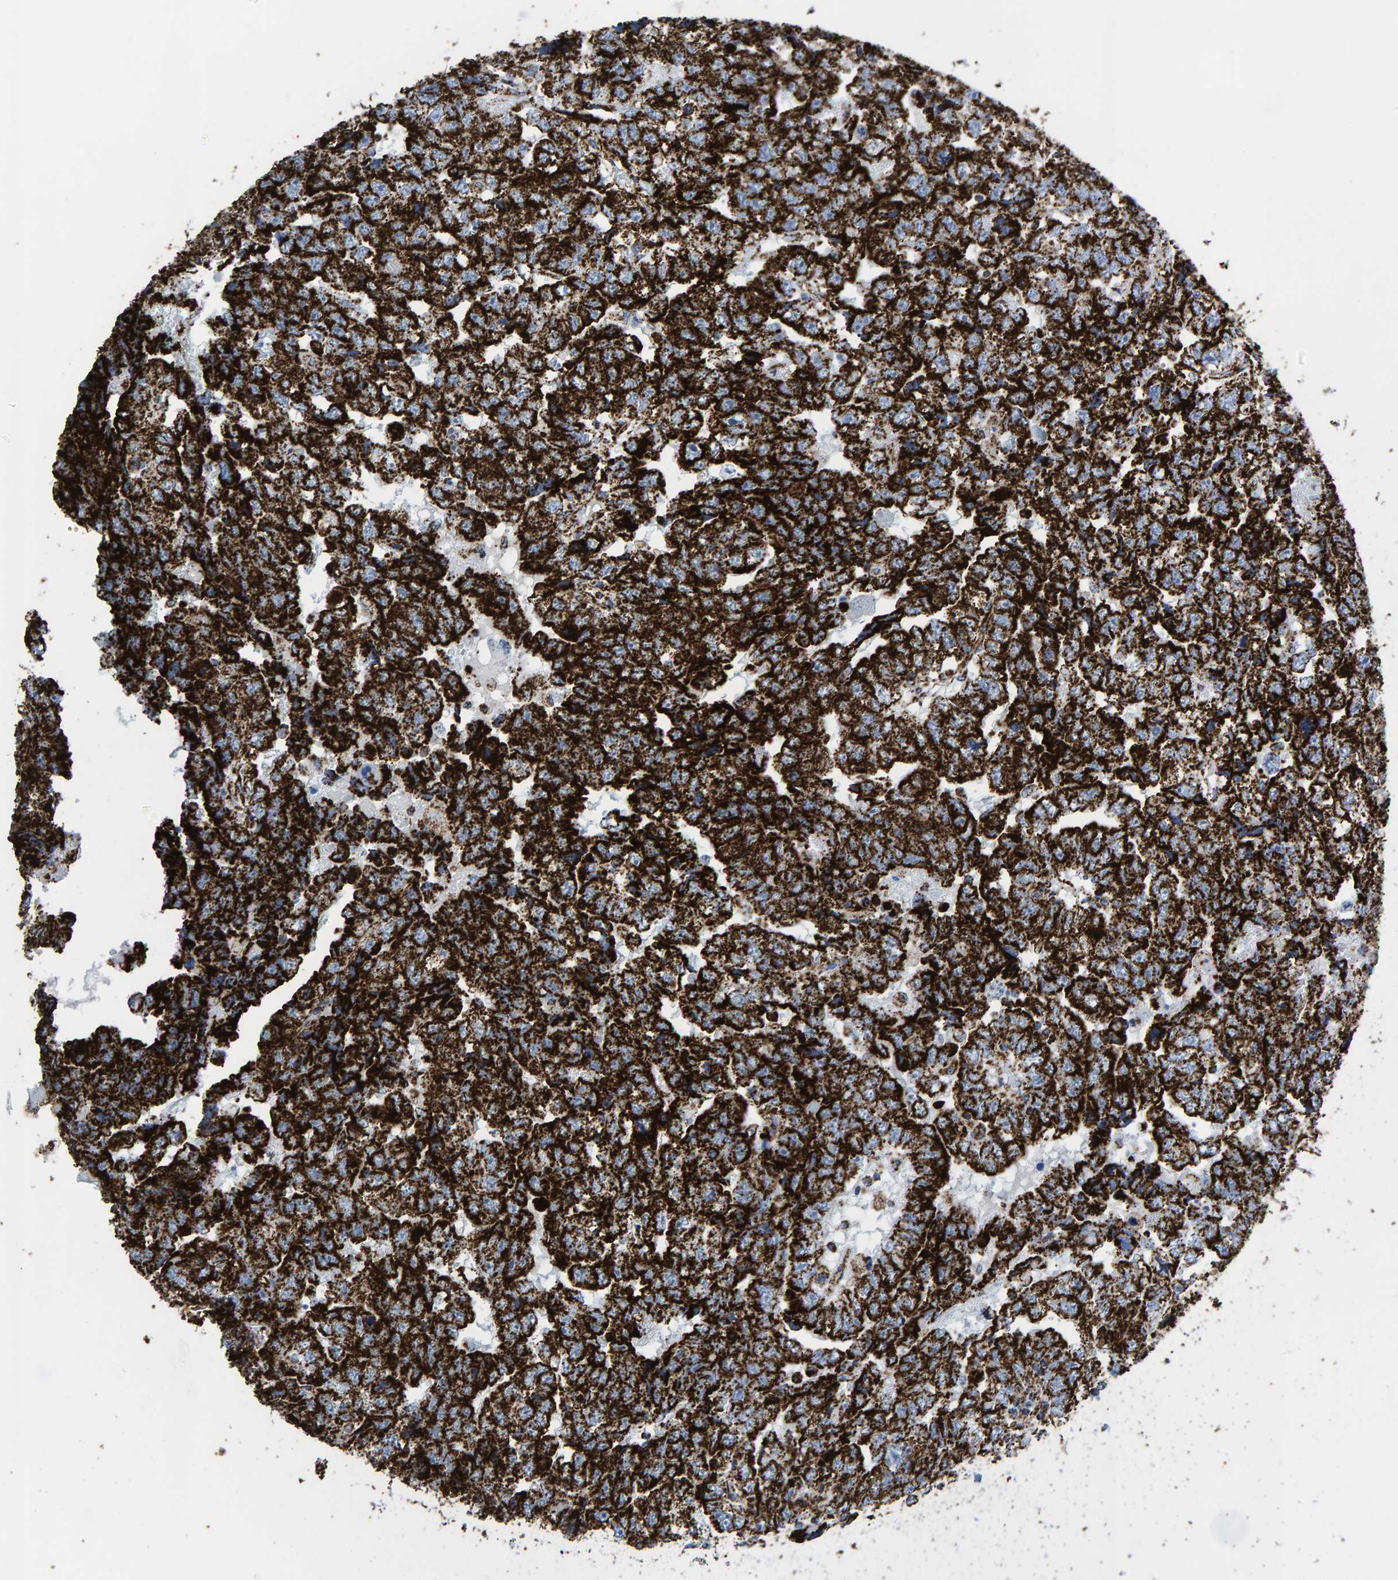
{"staining": {"intensity": "strong", "quantity": ">75%", "location": "cytoplasmic/membranous"}, "tissue": "testis cancer", "cell_type": "Tumor cells", "image_type": "cancer", "snomed": [{"axis": "morphology", "description": "Carcinoma, Embryonal, NOS"}, {"axis": "topography", "description": "Testis"}], "caption": "A brown stain shows strong cytoplasmic/membranous staining of a protein in human embryonal carcinoma (testis) tumor cells.", "gene": "ENSG00000262660", "patient": {"sex": "male", "age": 36}}